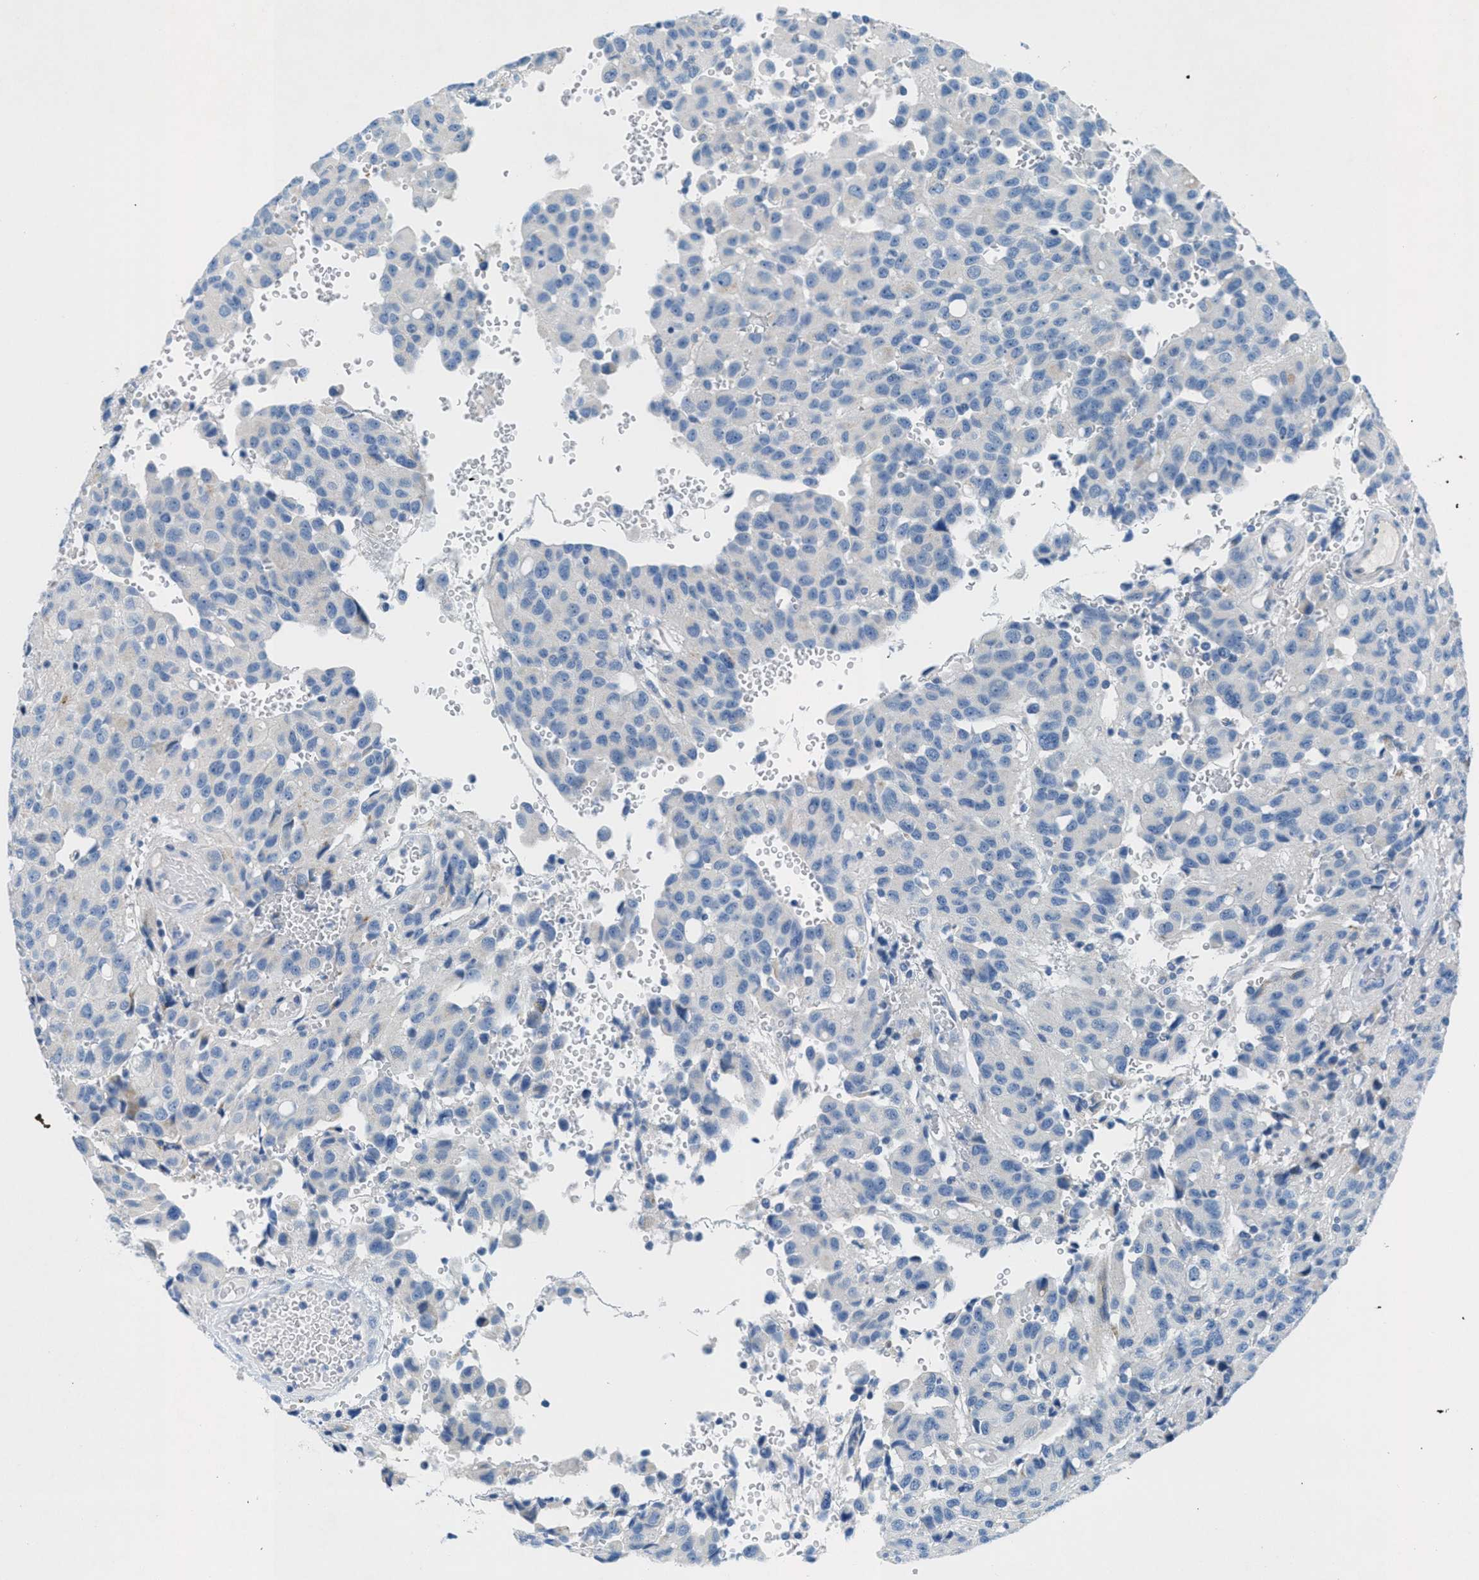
{"staining": {"intensity": "negative", "quantity": "none", "location": "none"}, "tissue": "glioma", "cell_type": "Tumor cells", "image_type": "cancer", "snomed": [{"axis": "morphology", "description": "Glioma, malignant, High grade"}, {"axis": "topography", "description": "Brain"}], "caption": "Immunohistochemistry of human malignant high-grade glioma displays no positivity in tumor cells.", "gene": "GALNT17", "patient": {"sex": "male", "age": 32}}